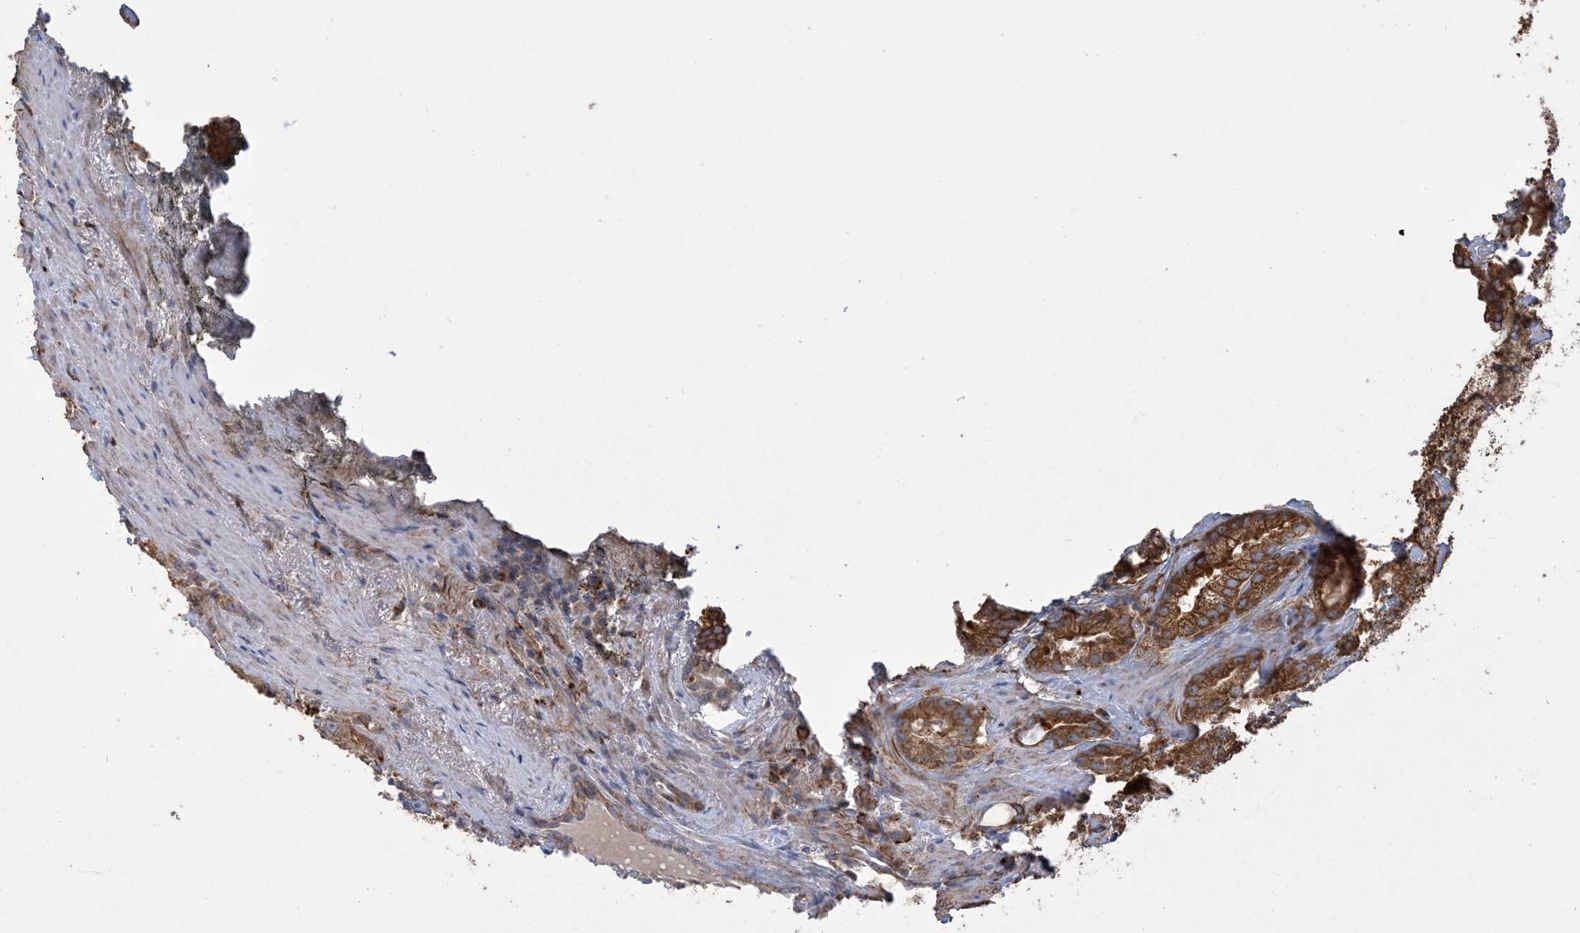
{"staining": {"intensity": "strong", "quantity": ">75%", "location": "cytoplasmic/membranous"}, "tissue": "prostate cancer", "cell_type": "Tumor cells", "image_type": "cancer", "snomed": [{"axis": "morphology", "description": "Normal morphology"}, {"axis": "morphology", "description": "Adenocarcinoma, Low grade"}, {"axis": "topography", "description": "Prostate"}], "caption": "A brown stain labels strong cytoplasmic/membranous expression of a protein in prostate cancer (low-grade adenocarcinoma) tumor cells. Nuclei are stained in blue.", "gene": "AGA", "patient": {"sex": "male", "age": 72}}